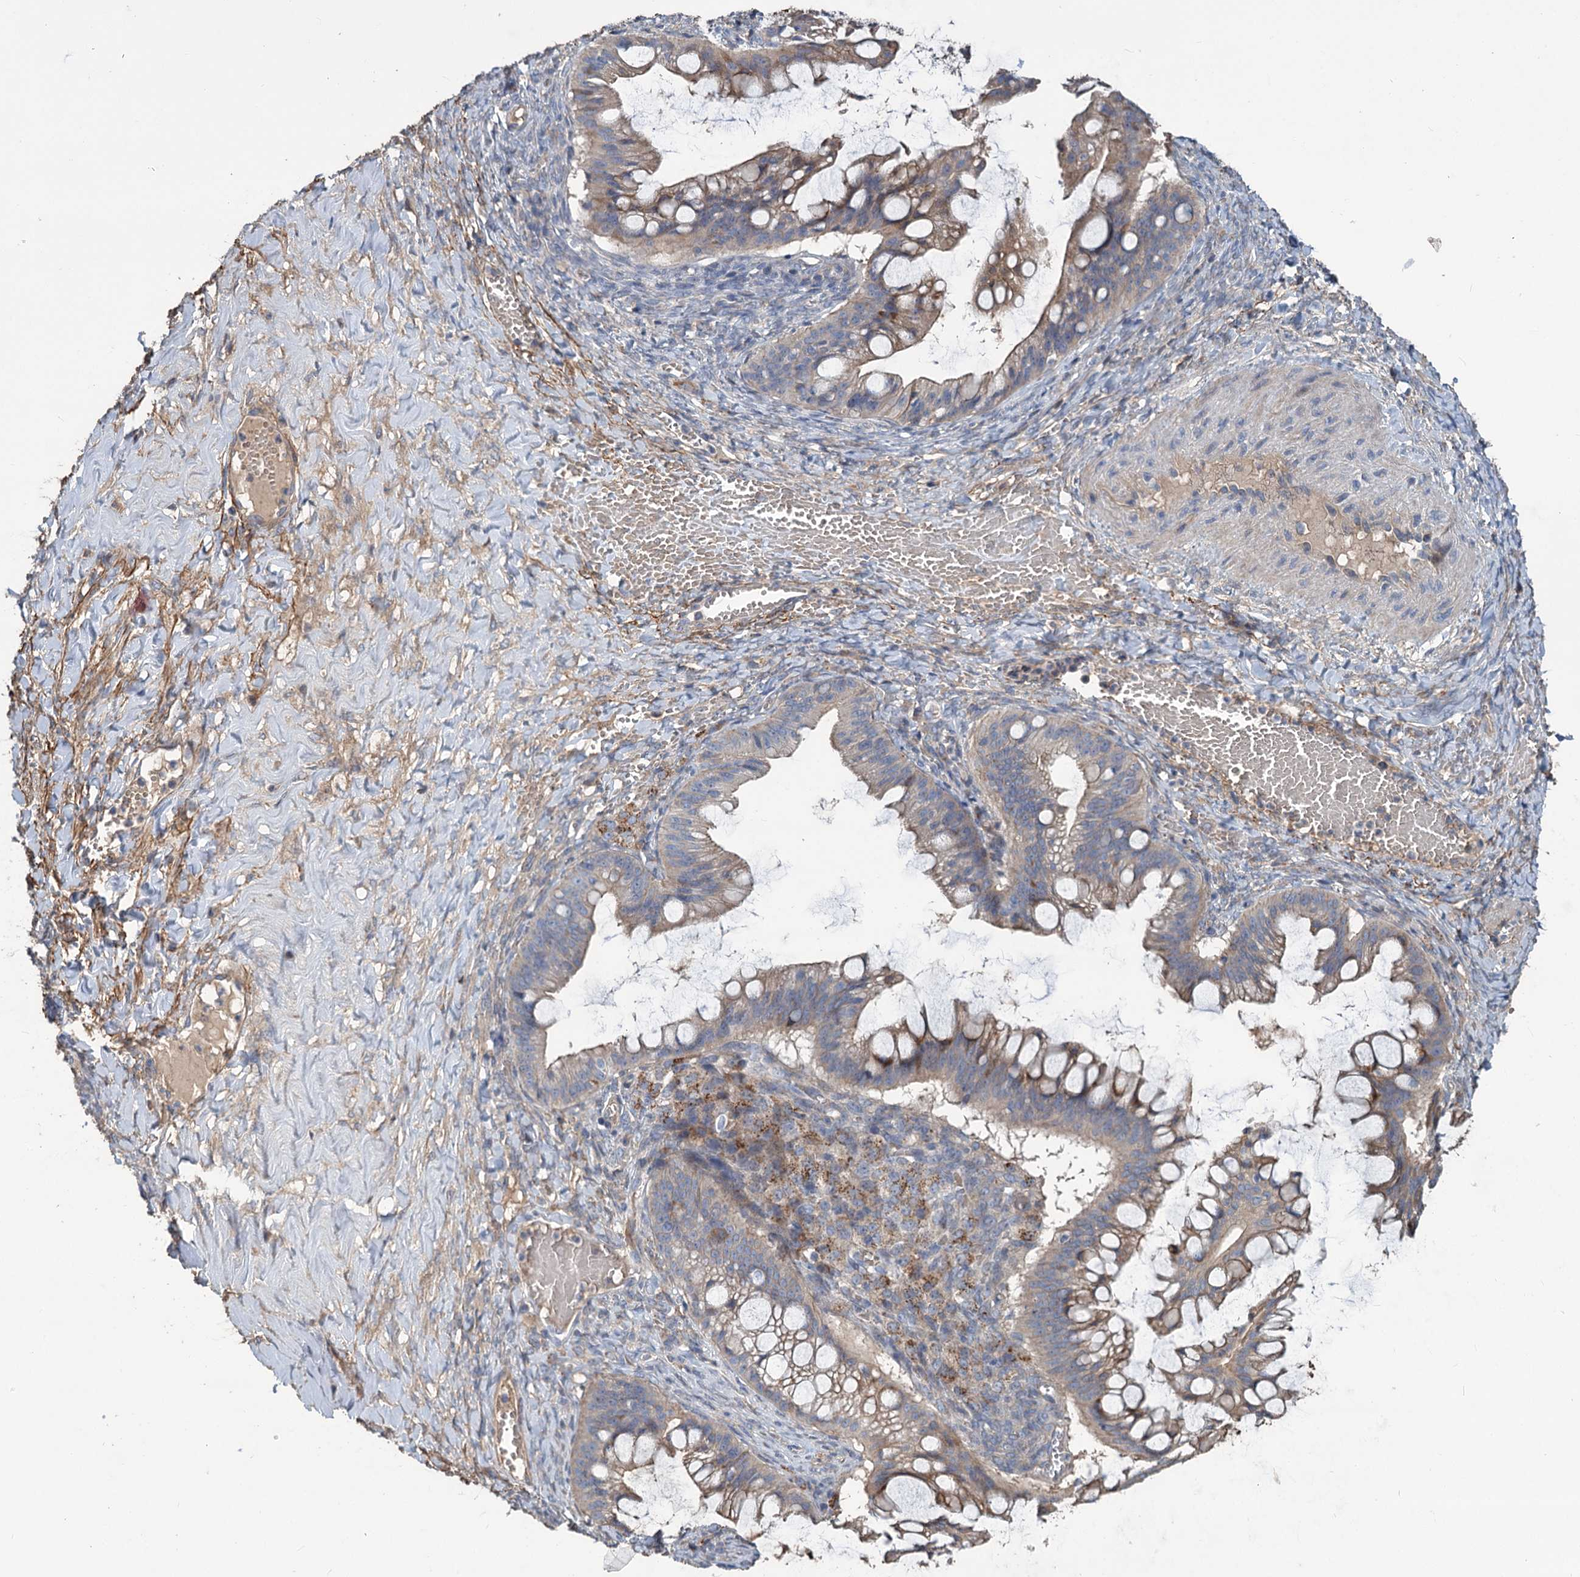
{"staining": {"intensity": "weak", "quantity": "25%-75%", "location": "cytoplasmic/membranous"}, "tissue": "ovarian cancer", "cell_type": "Tumor cells", "image_type": "cancer", "snomed": [{"axis": "morphology", "description": "Cystadenocarcinoma, mucinous, NOS"}, {"axis": "topography", "description": "Ovary"}], "caption": "Brown immunohistochemical staining in ovarian cancer (mucinous cystadenocarcinoma) demonstrates weak cytoplasmic/membranous staining in approximately 25%-75% of tumor cells.", "gene": "URAD", "patient": {"sex": "female", "age": 73}}